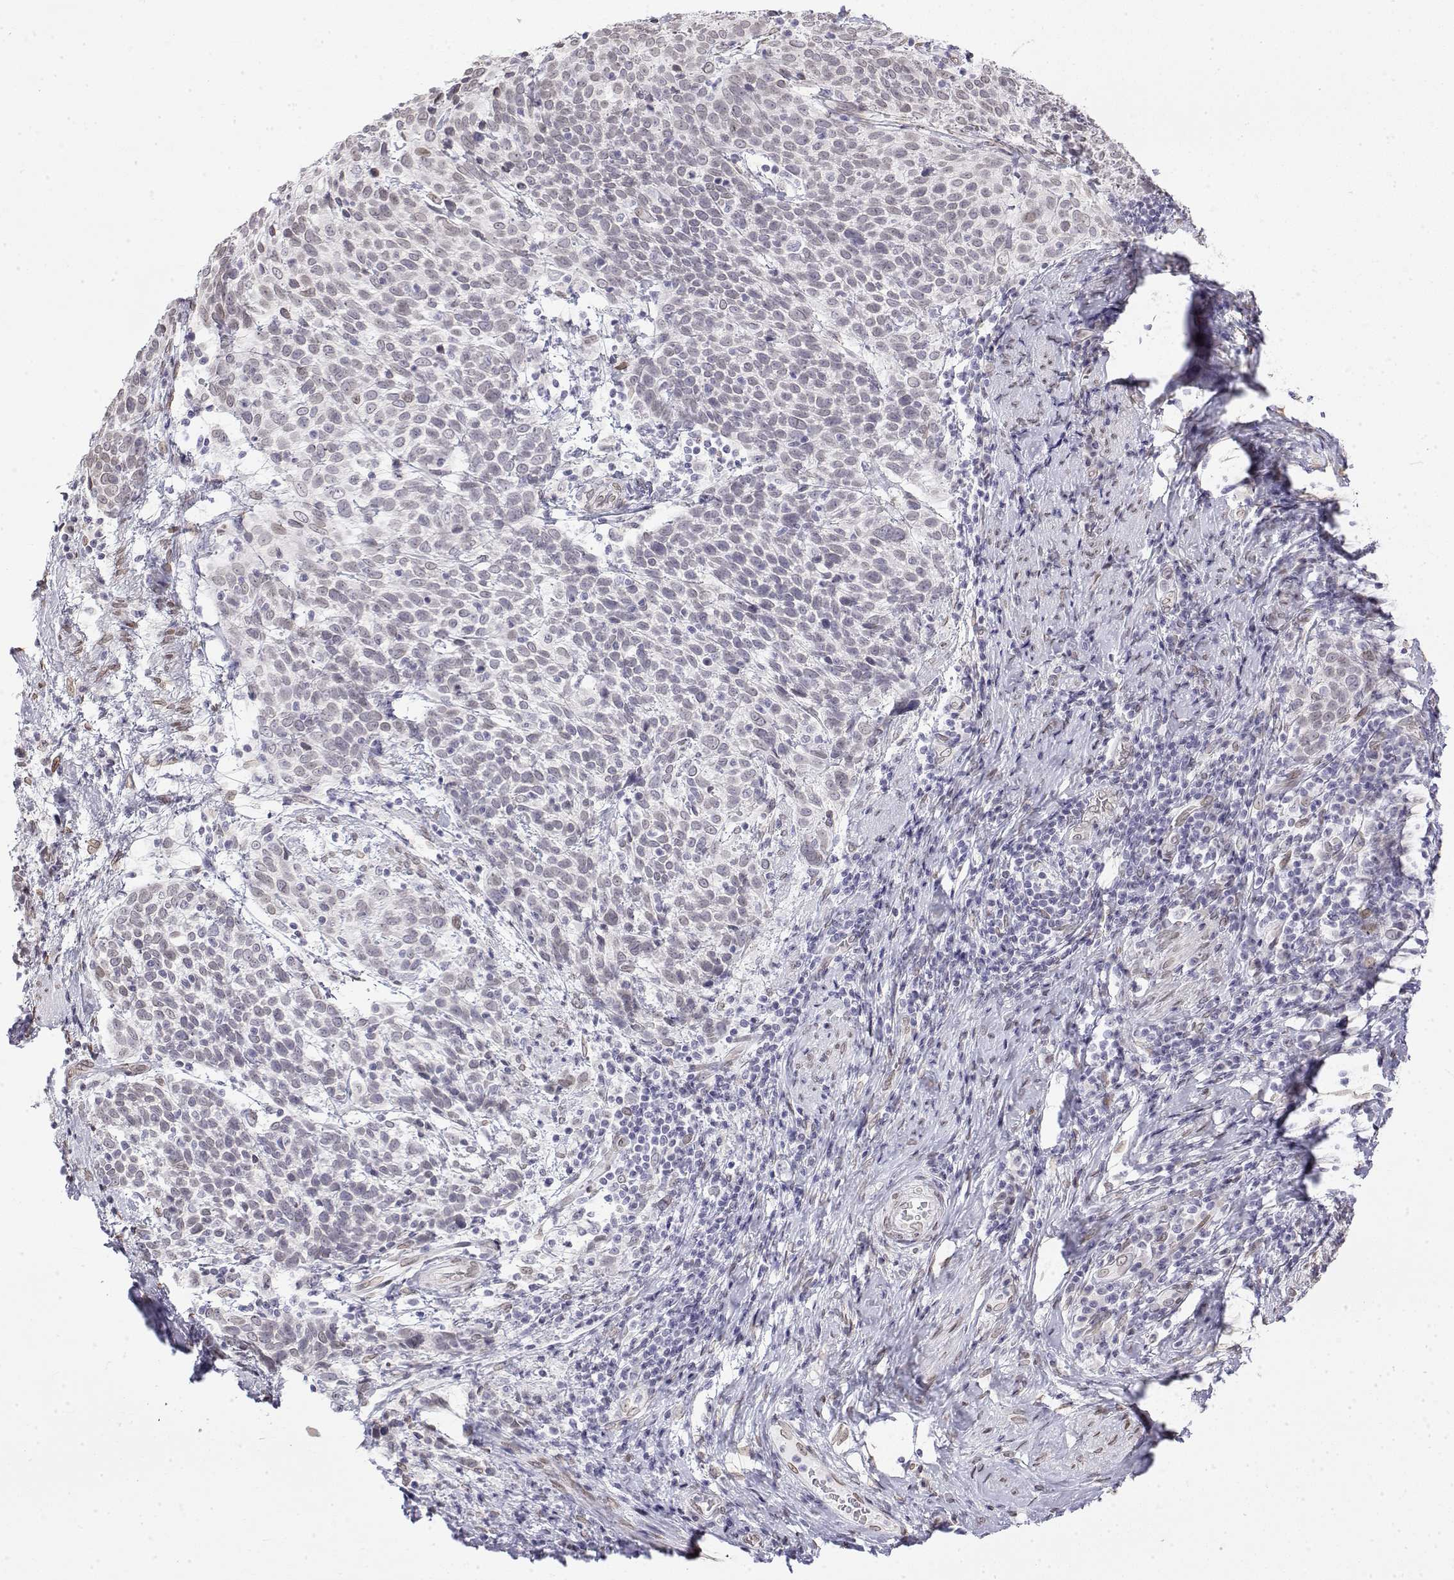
{"staining": {"intensity": "negative", "quantity": "none", "location": "none"}, "tissue": "cervical cancer", "cell_type": "Tumor cells", "image_type": "cancer", "snomed": [{"axis": "morphology", "description": "Squamous cell carcinoma, NOS"}, {"axis": "topography", "description": "Cervix"}], "caption": "This is an immunohistochemistry (IHC) micrograph of cervical cancer (squamous cell carcinoma). There is no positivity in tumor cells.", "gene": "ZNF532", "patient": {"sex": "female", "age": 61}}